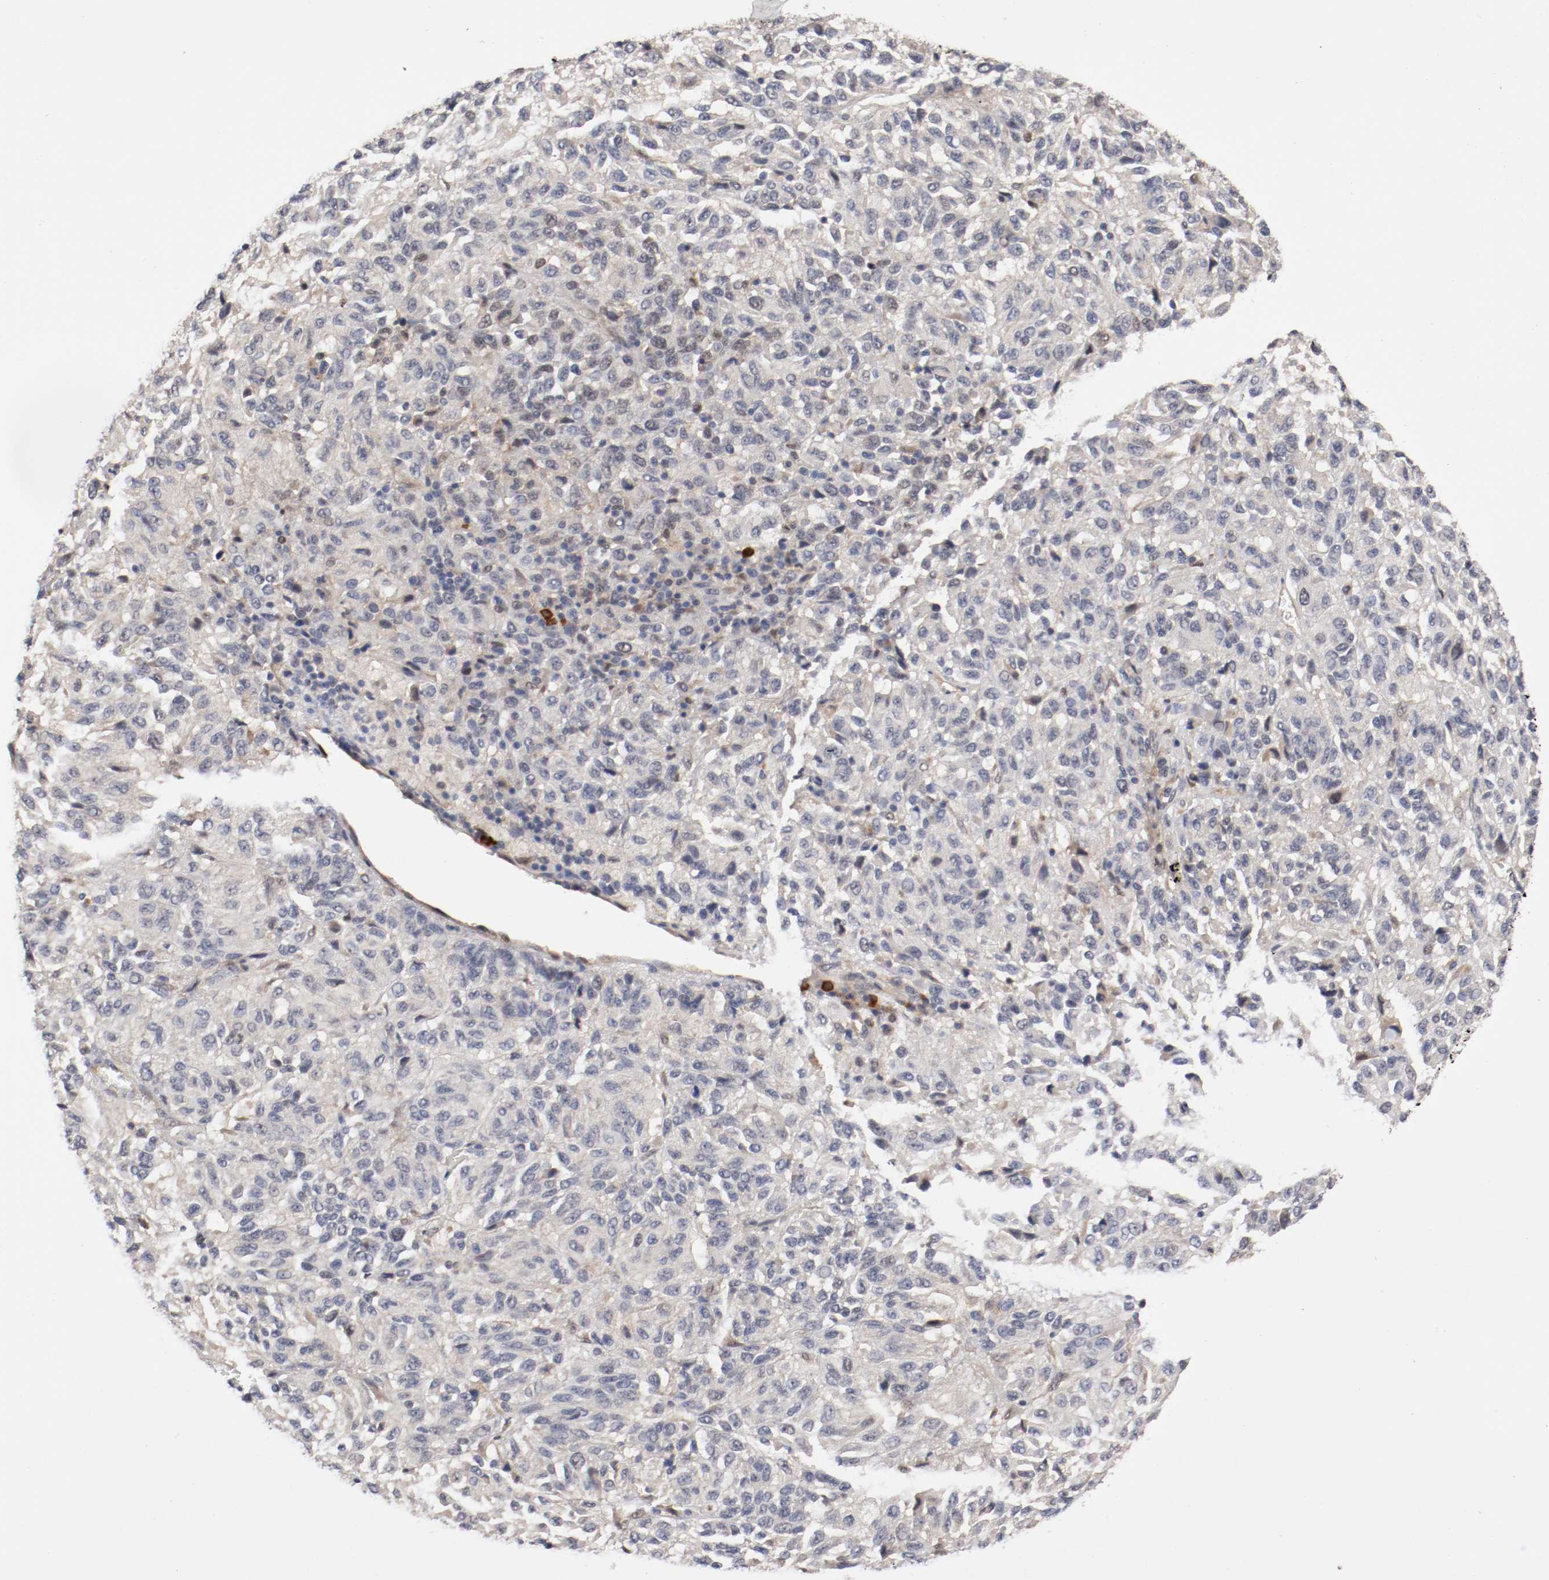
{"staining": {"intensity": "negative", "quantity": "none", "location": "none"}, "tissue": "melanoma", "cell_type": "Tumor cells", "image_type": "cancer", "snomed": [{"axis": "morphology", "description": "Malignant melanoma, Metastatic site"}, {"axis": "topography", "description": "Lung"}], "caption": "IHC histopathology image of human malignant melanoma (metastatic site) stained for a protein (brown), which exhibits no expression in tumor cells. Brightfield microscopy of immunohistochemistry stained with DAB (3,3'-diaminobenzidine) (brown) and hematoxylin (blue), captured at high magnification.", "gene": "DNMT3B", "patient": {"sex": "male", "age": 64}}